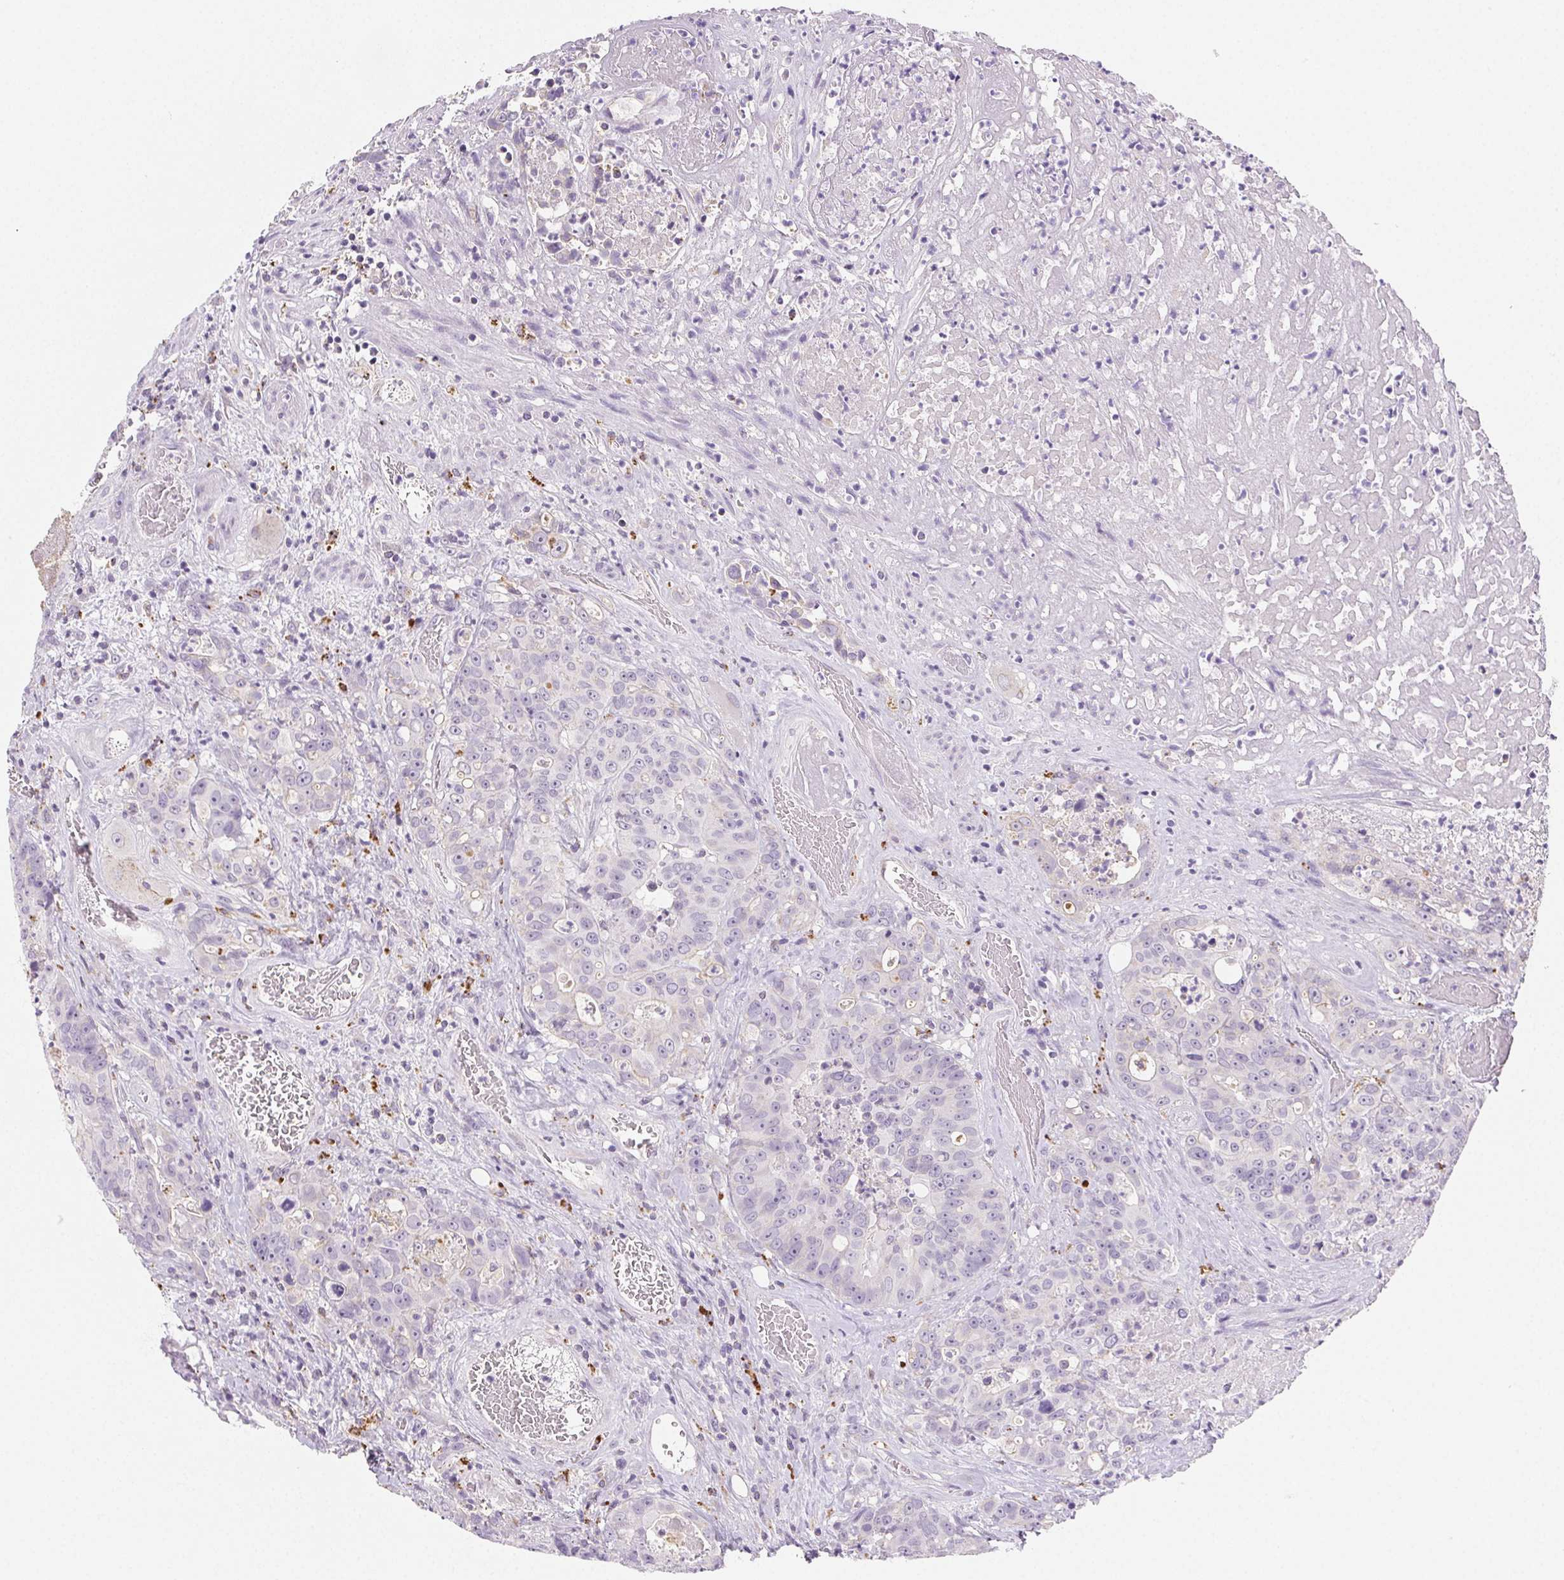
{"staining": {"intensity": "negative", "quantity": "none", "location": "none"}, "tissue": "colorectal cancer", "cell_type": "Tumor cells", "image_type": "cancer", "snomed": [{"axis": "morphology", "description": "Adenocarcinoma, NOS"}, {"axis": "topography", "description": "Rectum"}], "caption": "There is no significant staining in tumor cells of adenocarcinoma (colorectal).", "gene": "LIPA", "patient": {"sex": "female", "age": 62}}